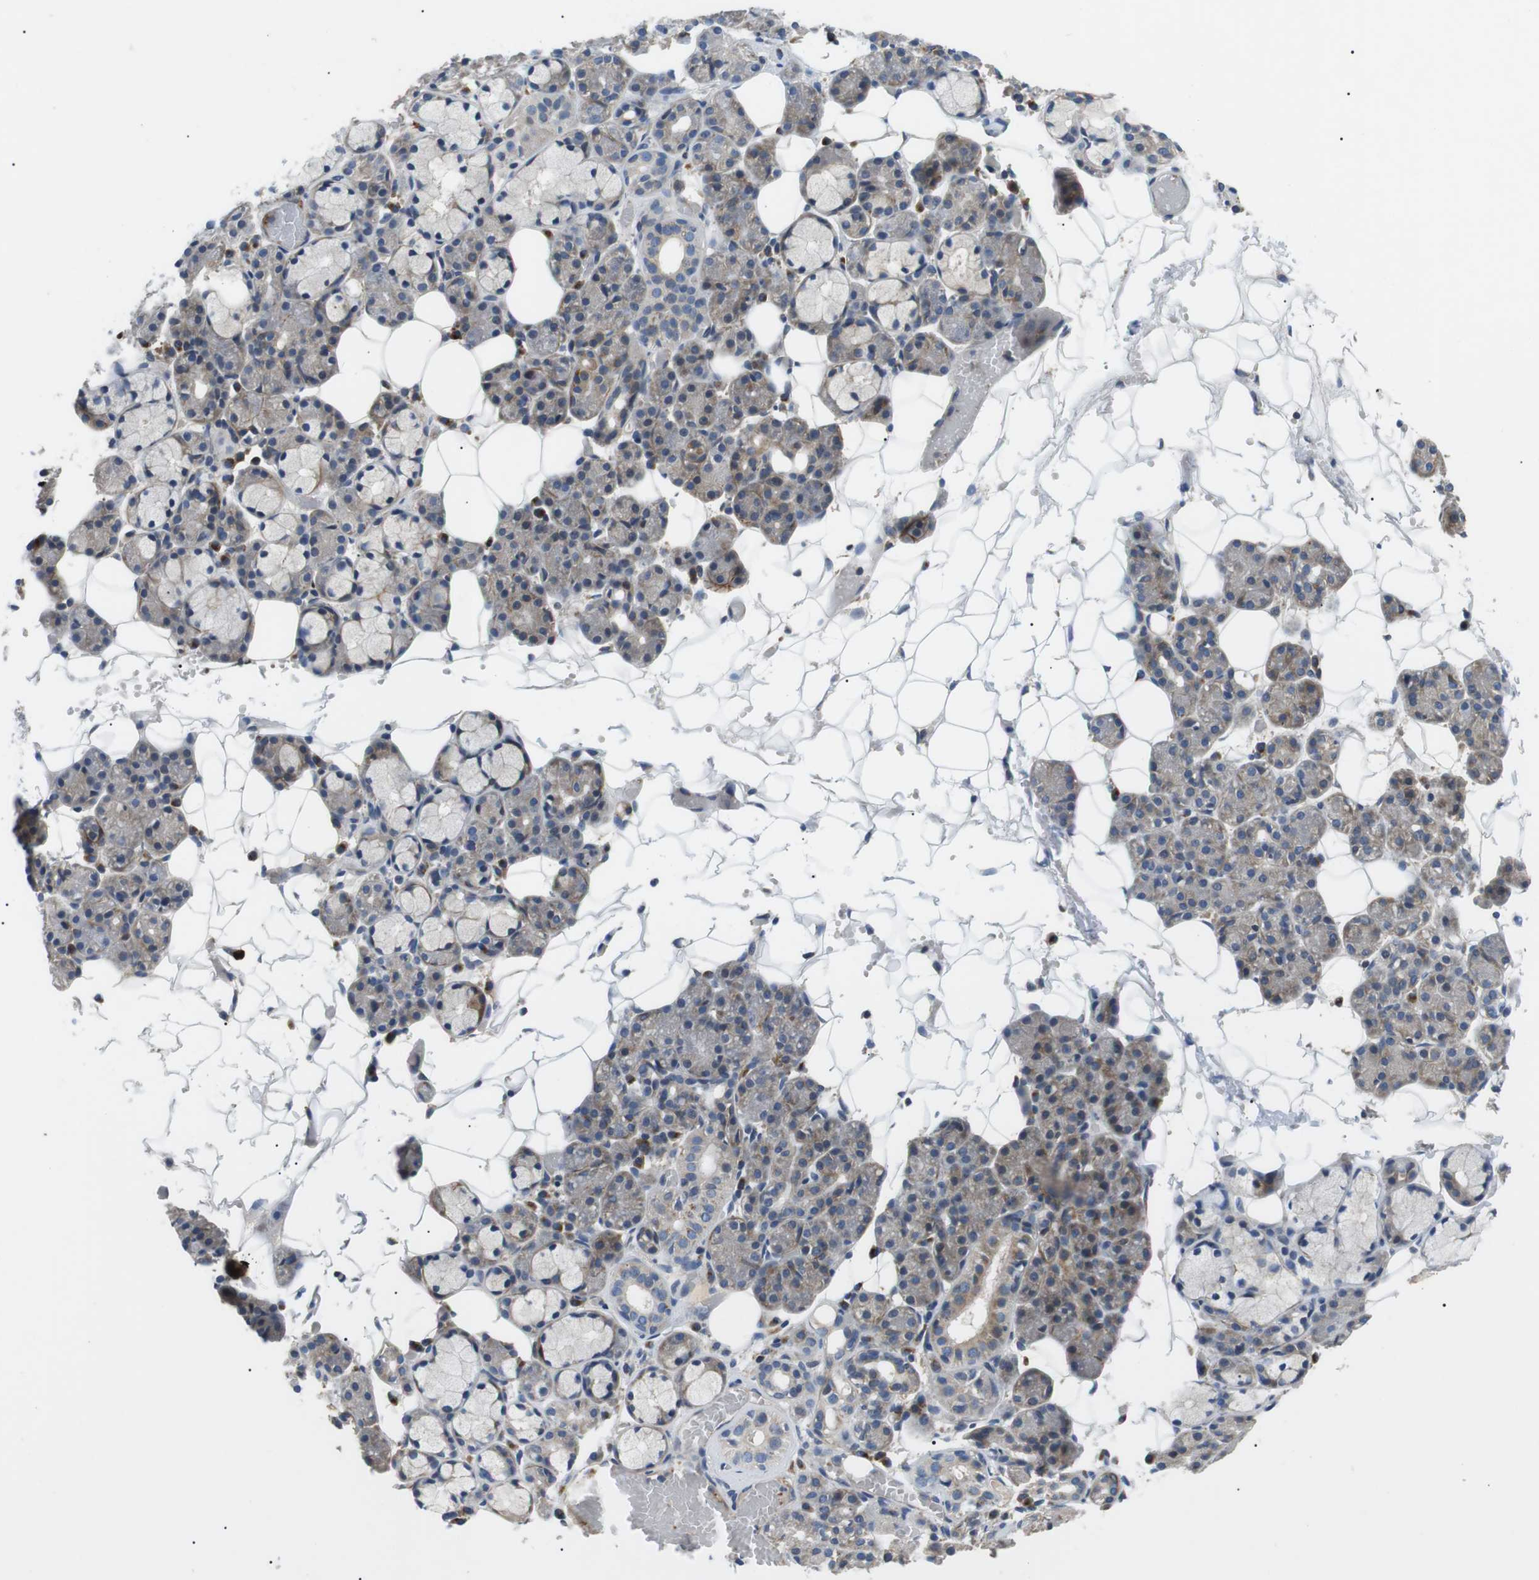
{"staining": {"intensity": "weak", "quantity": "25%-75%", "location": "cytoplasmic/membranous"}, "tissue": "salivary gland", "cell_type": "Glandular cells", "image_type": "normal", "snomed": [{"axis": "morphology", "description": "Normal tissue, NOS"}, {"axis": "topography", "description": "Salivary gland"}], "caption": "The micrograph shows immunohistochemical staining of unremarkable salivary gland. There is weak cytoplasmic/membranous staining is present in approximately 25%-75% of glandular cells.", "gene": "DIPK1A", "patient": {"sex": "male", "age": 63}}